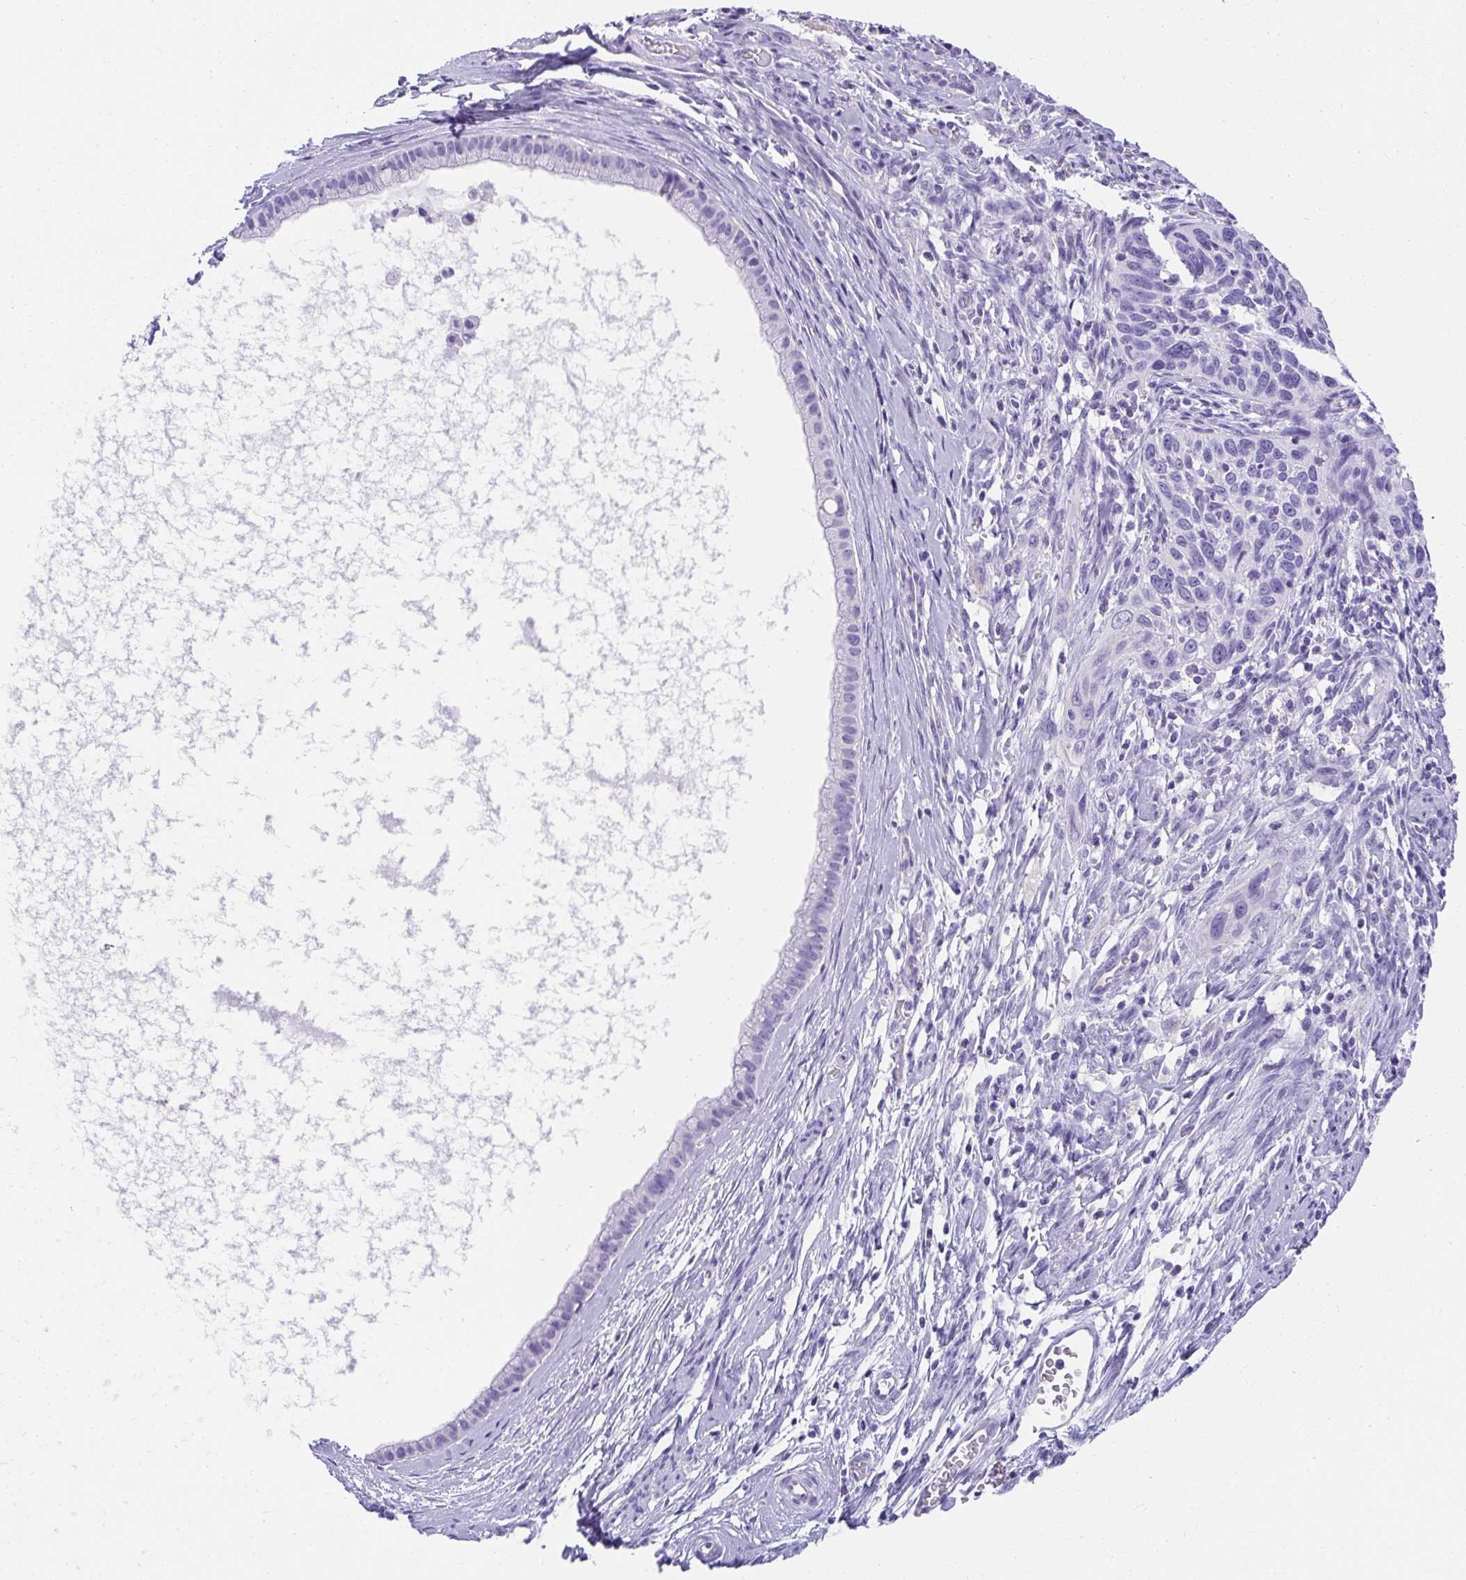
{"staining": {"intensity": "negative", "quantity": "none", "location": "none"}, "tissue": "cervical cancer", "cell_type": "Tumor cells", "image_type": "cancer", "snomed": [{"axis": "morphology", "description": "Squamous cell carcinoma, NOS"}, {"axis": "topography", "description": "Cervix"}], "caption": "Squamous cell carcinoma (cervical) stained for a protein using immunohistochemistry (IHC) reveals no expression tumor cells.", "gene": "AVIL", "patient": {"sex": "female", "age": 51}}